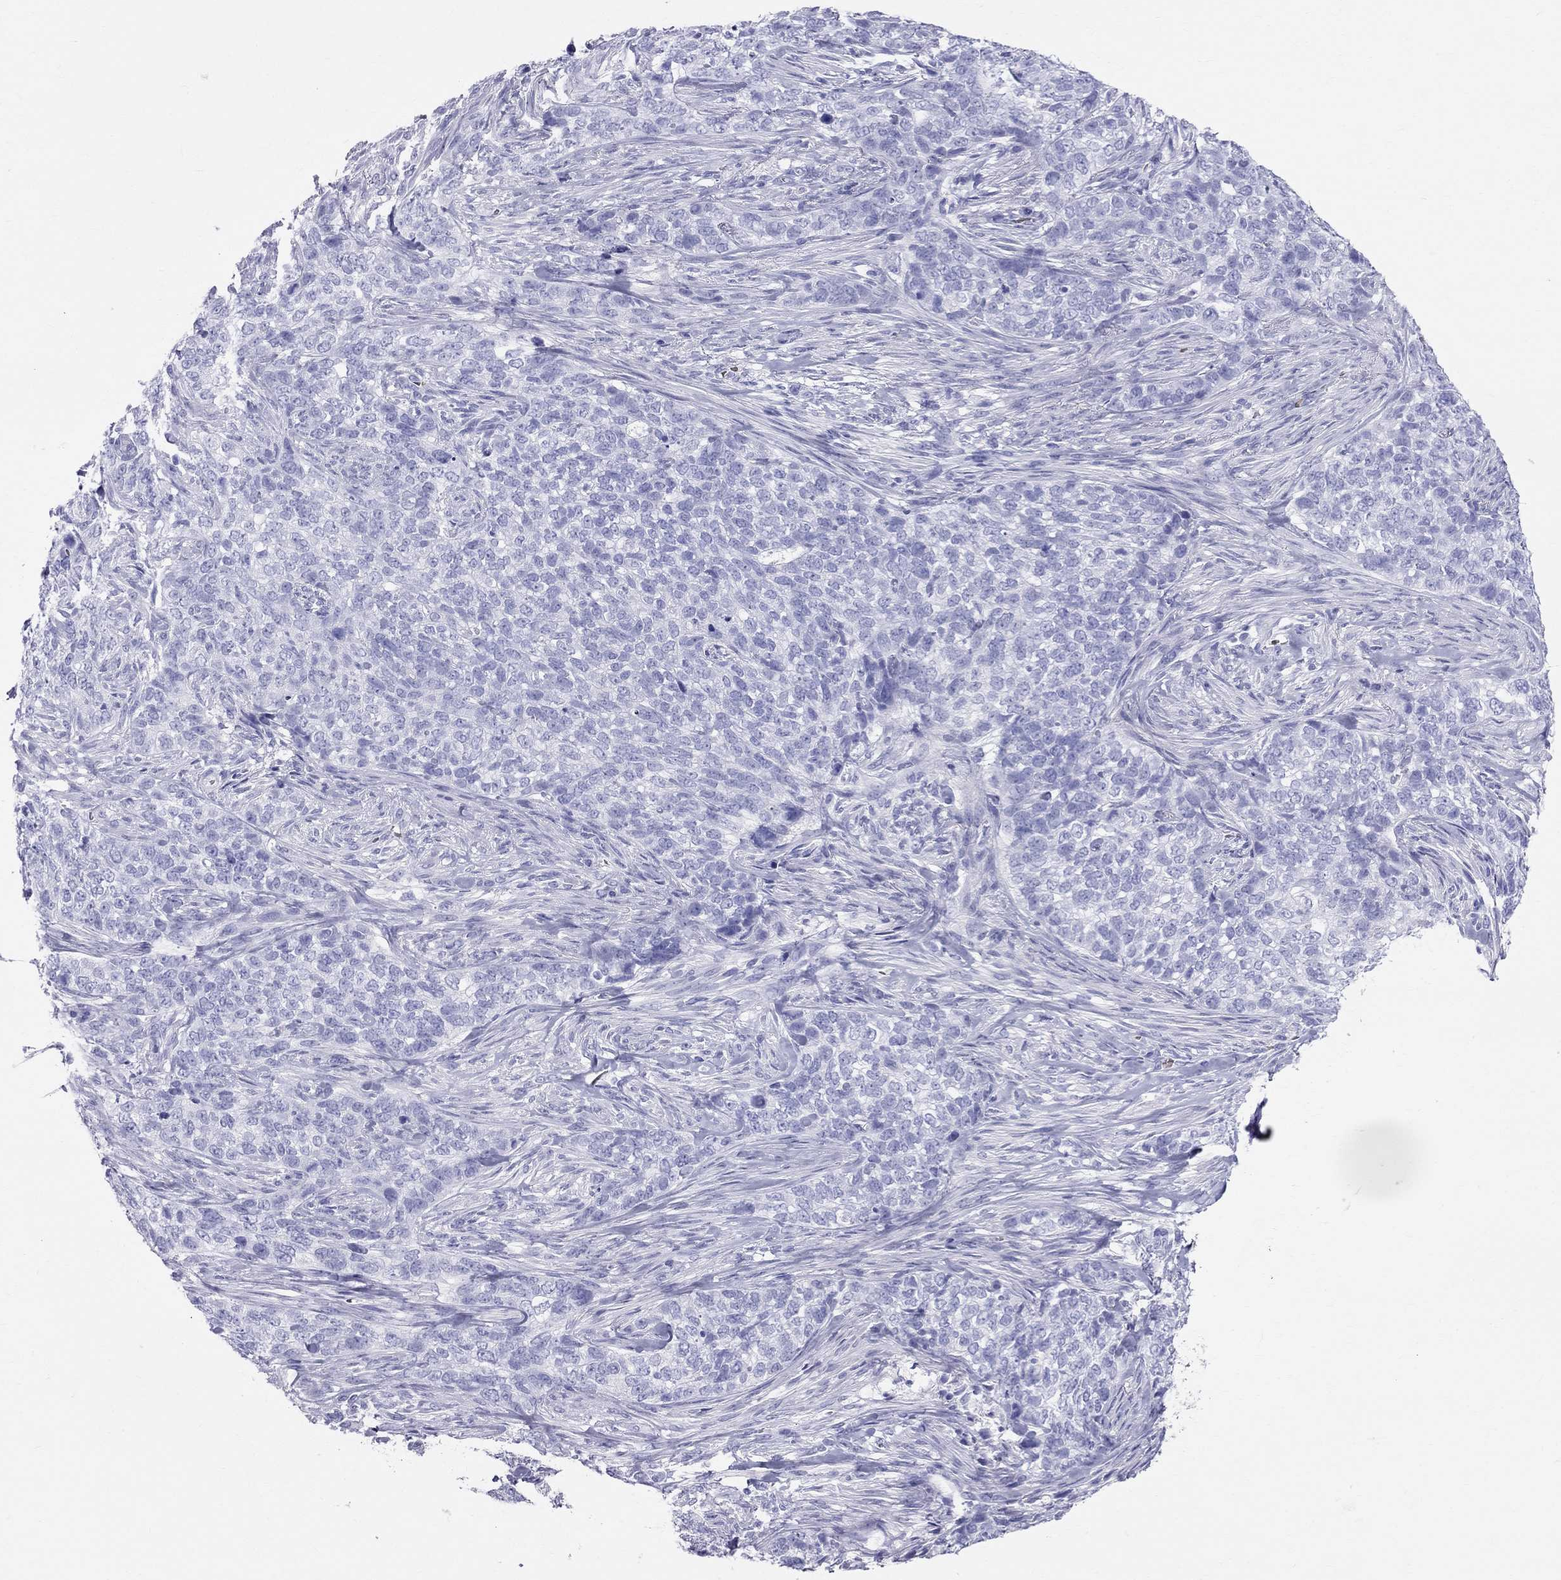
{"staining": {"intensity": "negative", "quantity": "none", "location": "none"}, "tissue": "skin cancer", "cell_type": "Tumor cells", "image_type": "cancer", "snomed": [{"axis": "morphology", "description": "Basal cell carcinoma"}, {"axis": "topography", "description": "Skin"}], "caption": "A high-resolution histopathology image shows immunohistochemistry (IHC) staining of basal cell carcinoma (skin), which displays no significant positivity in tumor cells. (IHC, brightfield microscopy, high magnification).", "gene": "DNAAF6", "patient": {"sex": "female", "age": 69}}